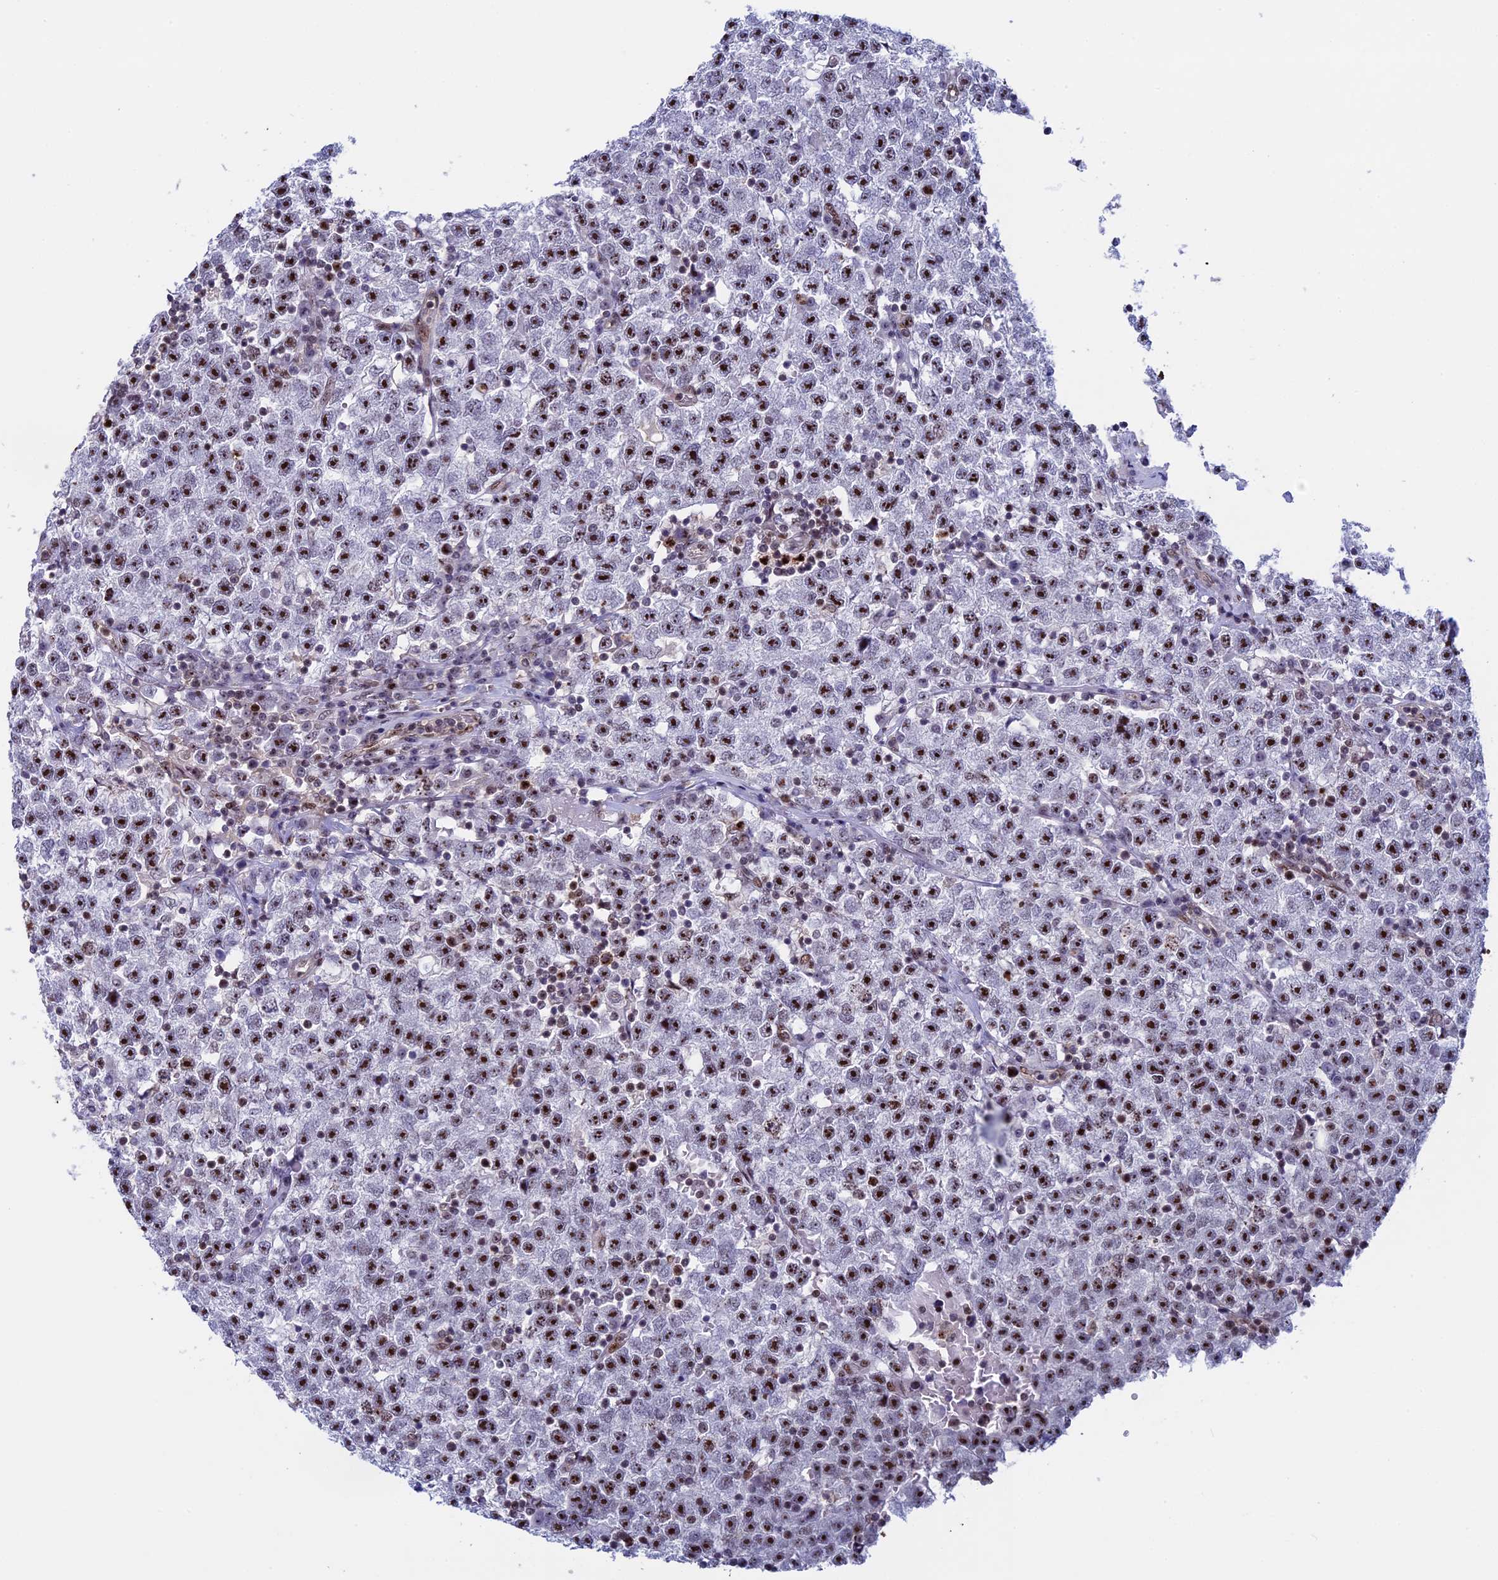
{"staining": {"intensity": "strong", "quantity": ">75%", "location": "nuclear"}, "tissue": "testis cancer", "cell_type": "Tumor cells", "image_type": "cancer", "snomed": [{"axis": "morphology", "description": "Seminoma, NOS"}, {"axis": "topography", "description": "Testis"}], "caption": "Immunohistochemical staining of testis cancer (seminoma) exhibits high levels of strong nuclear positivity in about >75% of tumor cells. (IHC, brightfield microscopy, high magnification).", "gene": "CCDC86", "patient": {"sex": "male", "age": 22}}